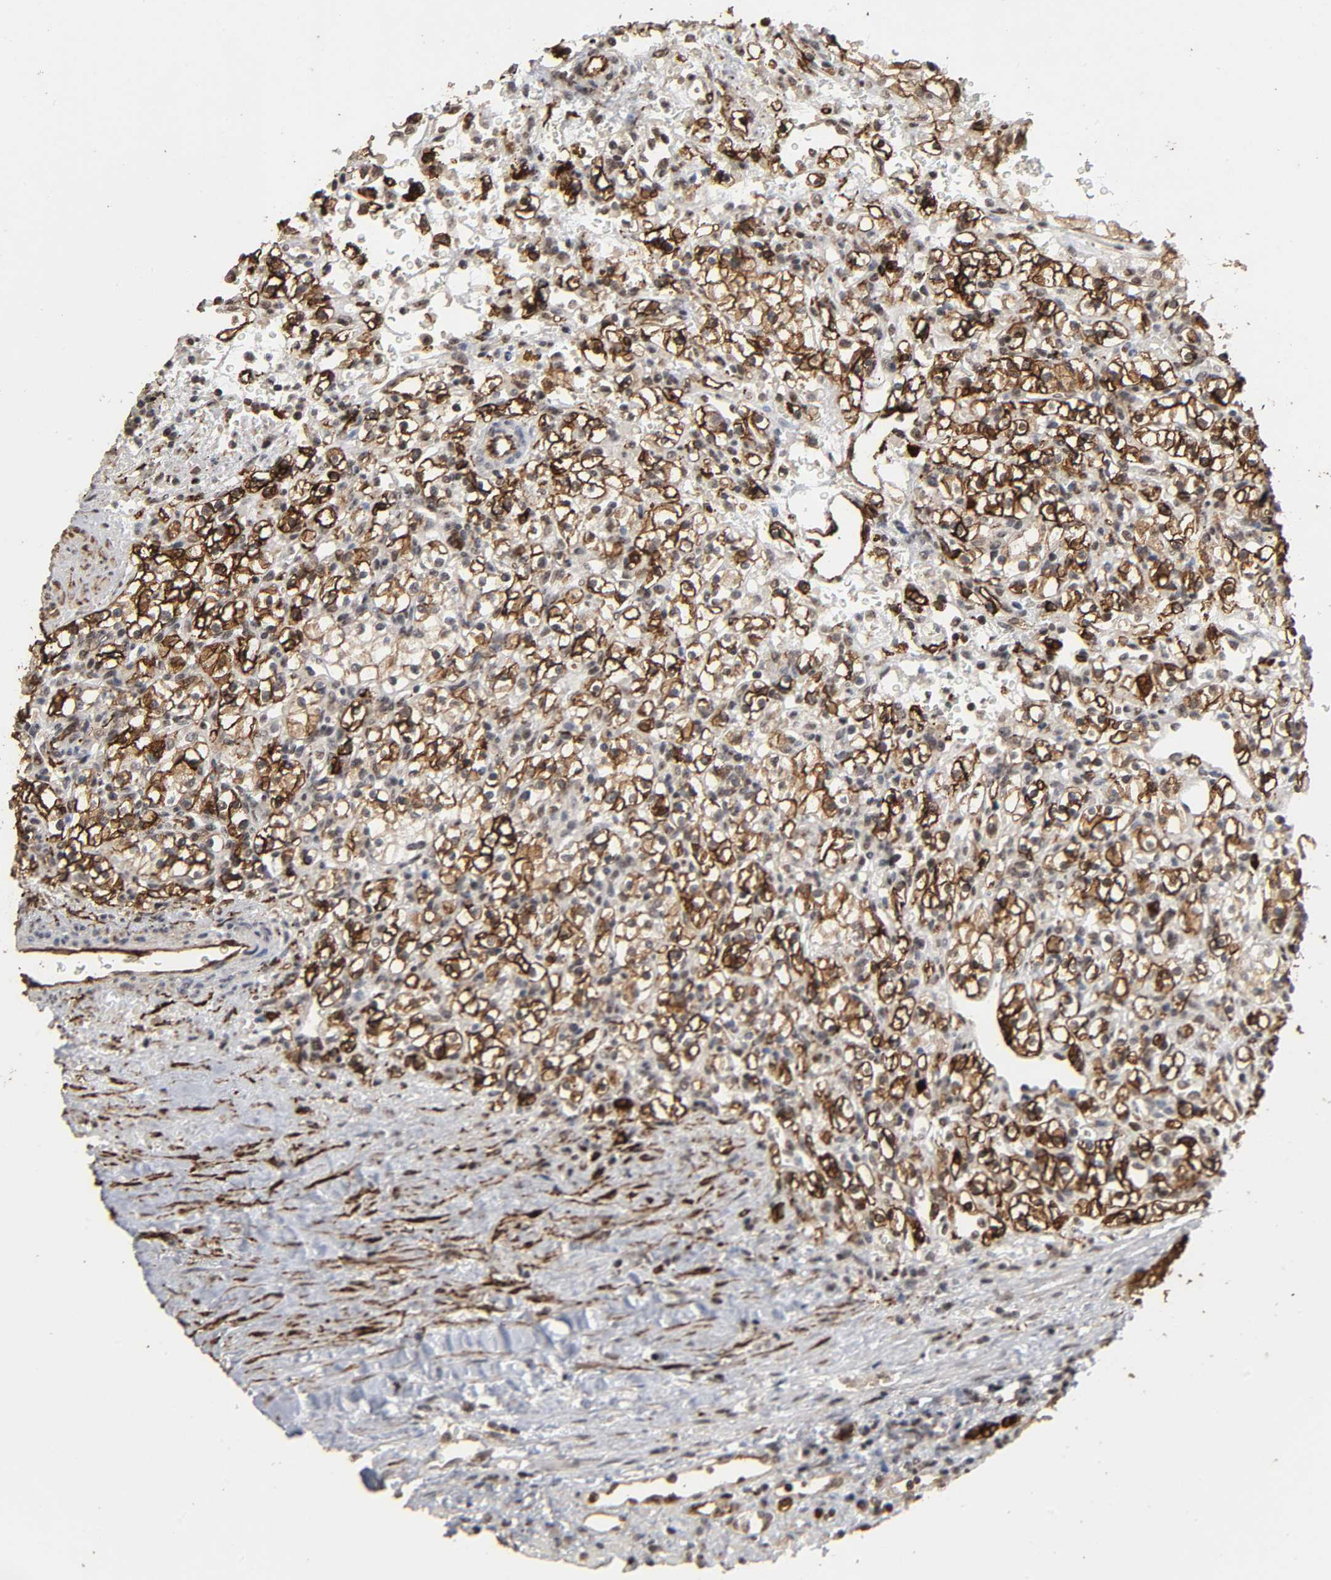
{"staining": {"intensity": "strong", "quantity": ">75%", "location": "cytoplasmic/membranous"}, "tissue": "renal cancer", "cell_type": "Tumor cells", "image_type": "cancer", "snomed": [{"axis": "morphology", "description": "Normal tissue, NOS"}, {"axis": "morphology", "description": "Adenocarcinoma, NOS"}, {"axis": "topography", "description": "Kidney"}], "caption": "High-magnification brightfield microscopy of renal cancer (adenocarcinoma) stained with DAB (3,3'-diaminobenzidine) (brown) and counterstained with hematoxylin (blue). tumor cells exhibit strong cytoplasmic/membranous staining is identified in approximately>75% of cells.", "gene": "AHNAK2", "patient": {"sex": "female", "age": 55}}